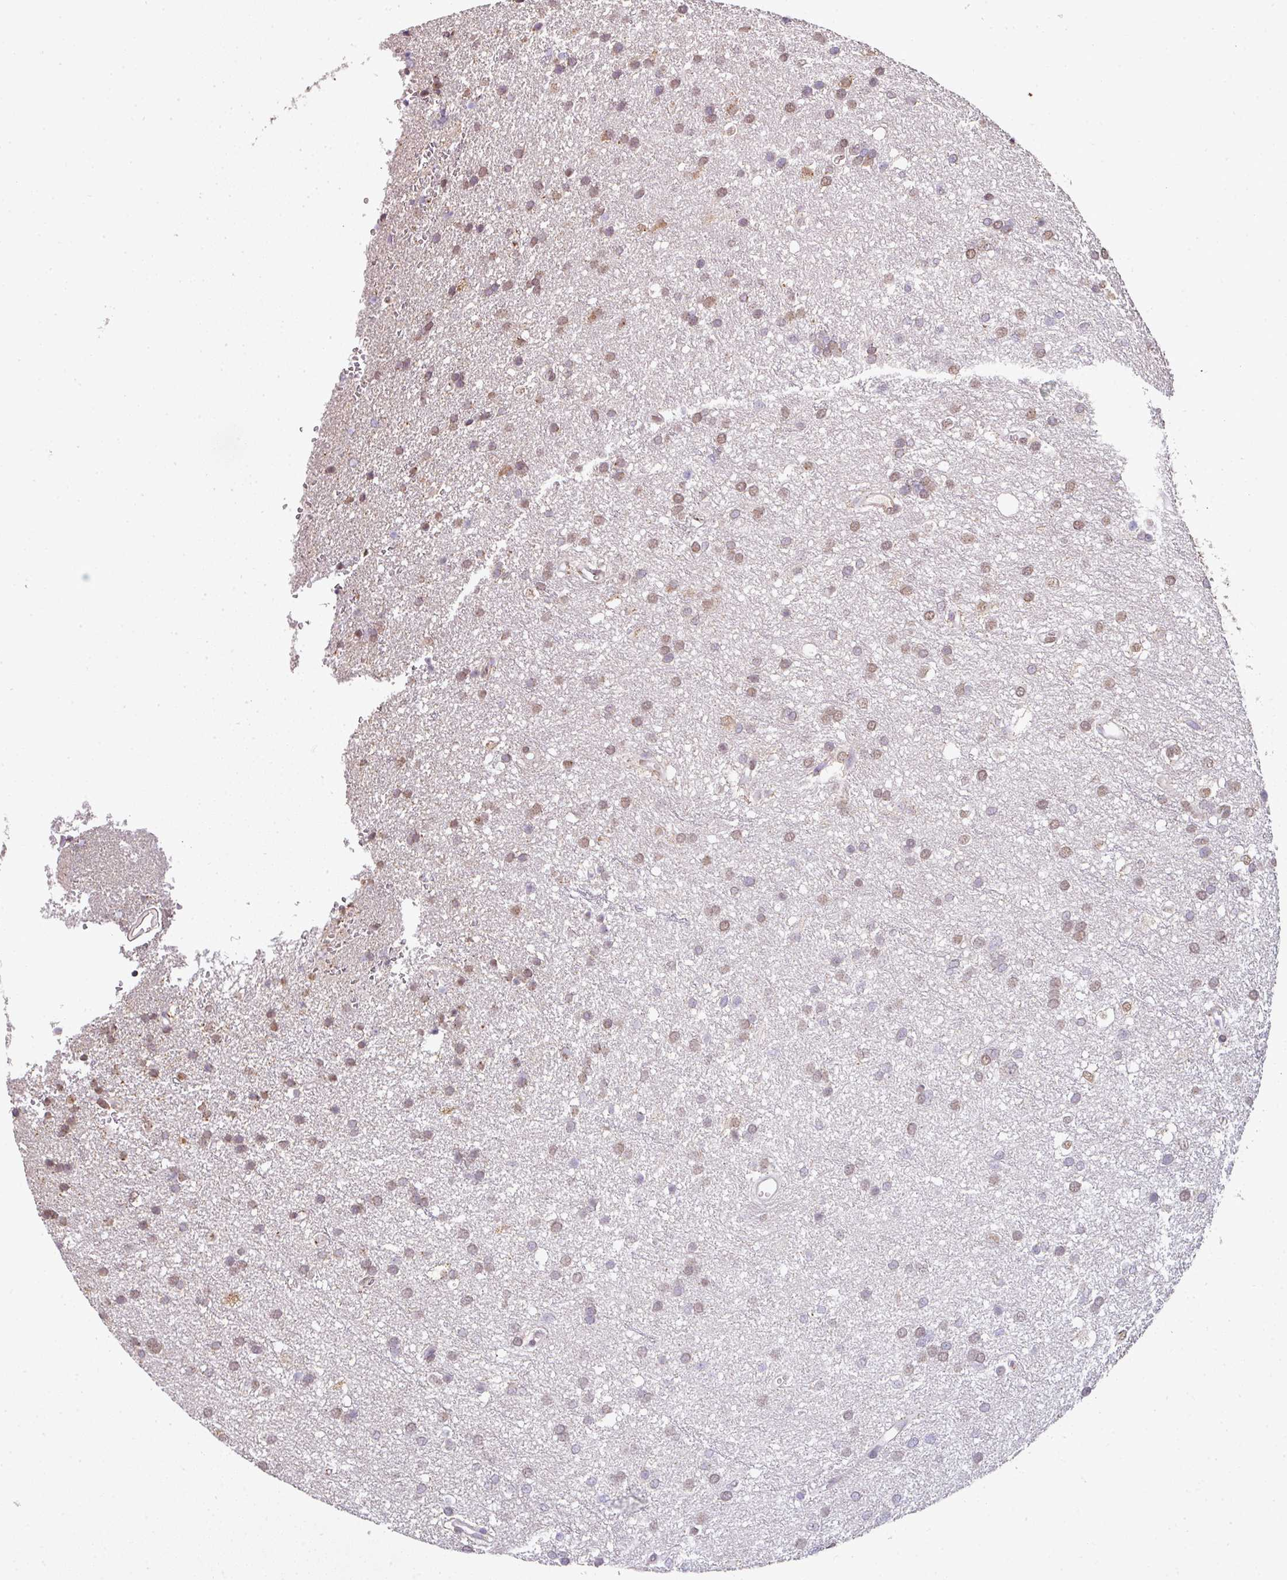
{"staining": {"intensity": "moderate", "quantity": "25%-75%", "location": "cytoplasmic/membranous,nuclear"}, "tissue": "glioma", "cell_type": "Tumor cells", "image_type": "cancer", "snomed": [{"axis": "morphology", "description": "Glioma, malignant, Low grade"}, {"axis": "topography", "description": "Brain"}], "caption": "About 25%-75% of tumor cells in human low-grade glioma (malignant) show moderate cytoplasmic/membranous and nuclear protein staining as visualized by brown immunohistochemical staining.", "gene": "JPH2", "patient": {"sex": "female", "age": 33}}